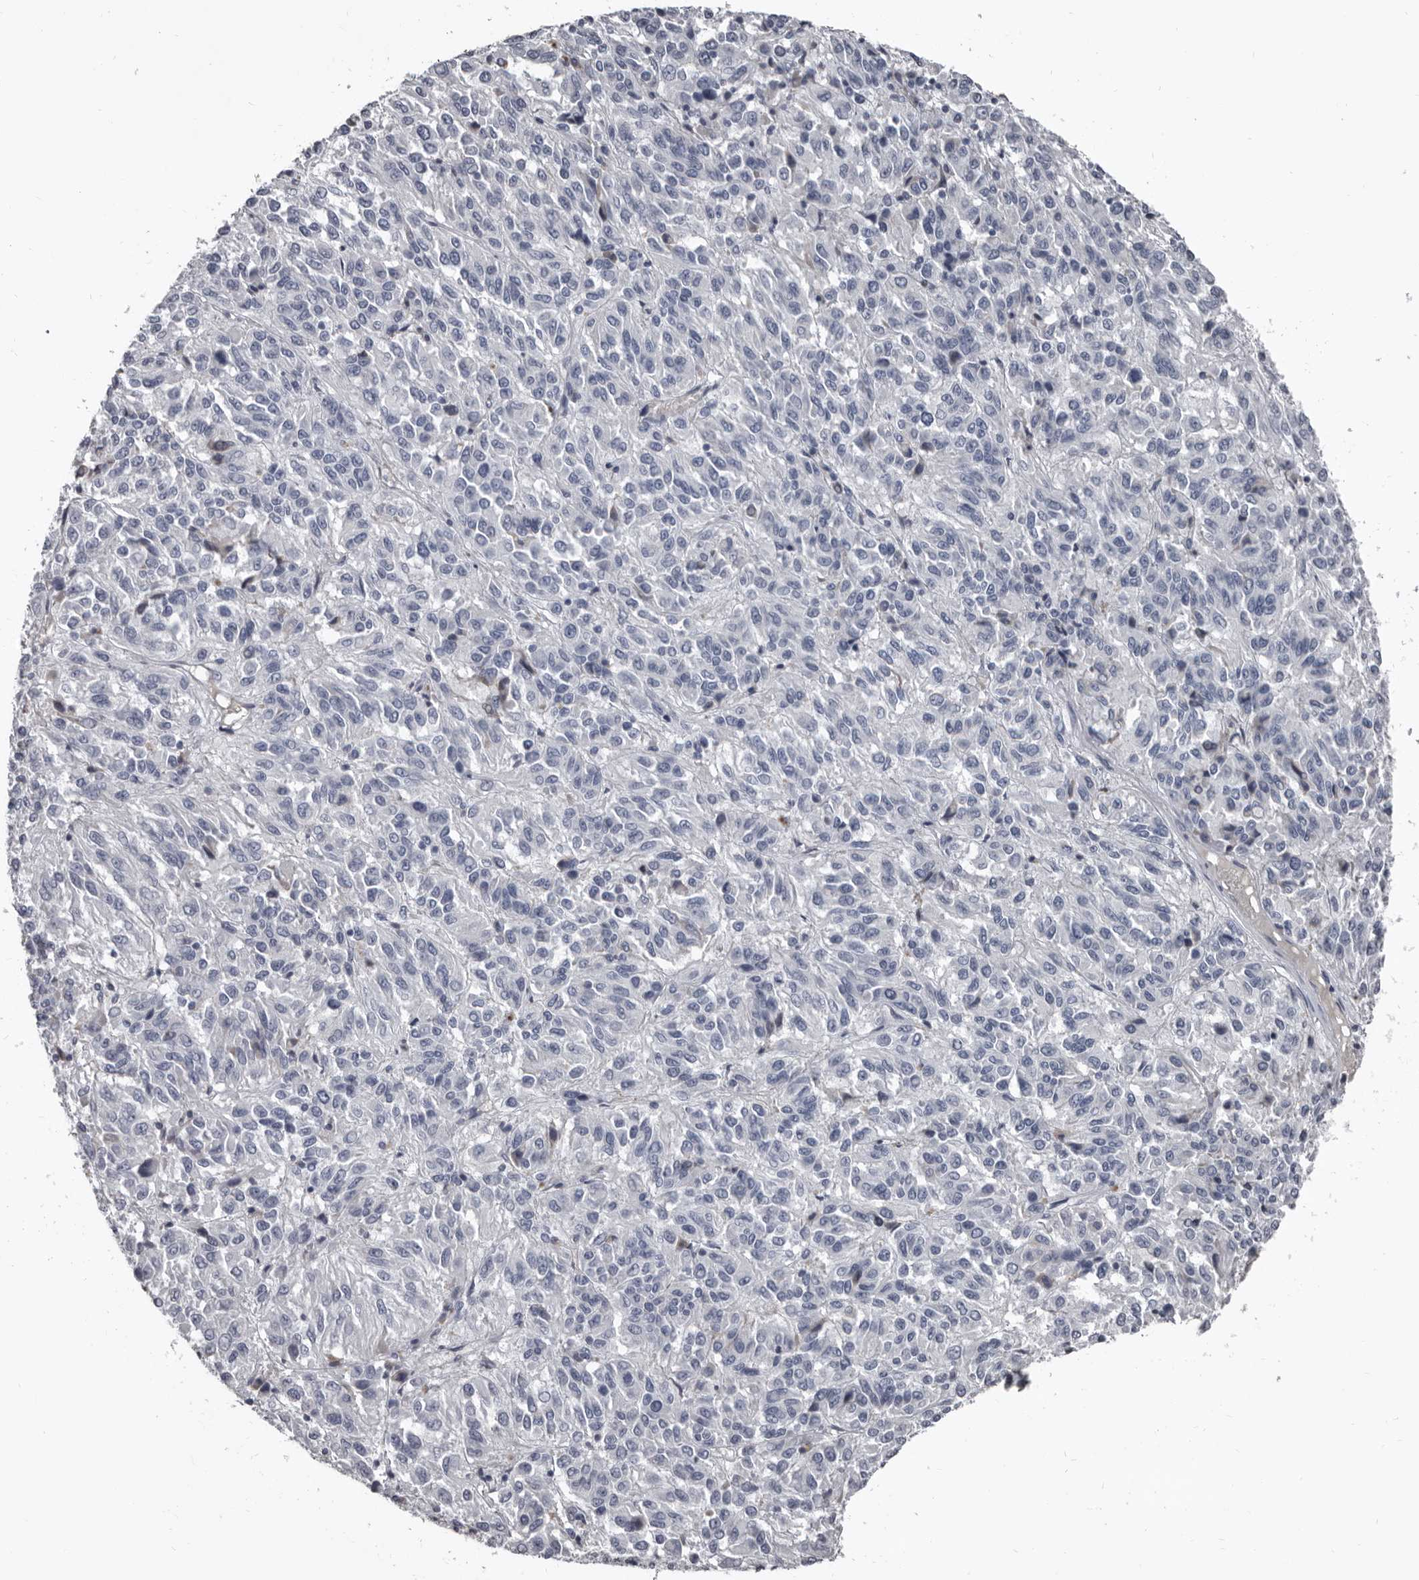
{"staining": {"intensity": "negative", "quantity": "none", "location": "none"}, "tissue": "melanoma", "cell_type": "Tumor cells", "image_type": "cancer", "snomed": [{"axis": "morphology", "description": "Malignant melanoma, Metastatic site"}, {"axis": "topography", "description": "Lung"}], "caption": "DAB immunohistochemical staining of human melanoma displays no significant positivity in tumor cells.", "gene": "GREB1", "patient": {"sex": "male", "age": 64}}